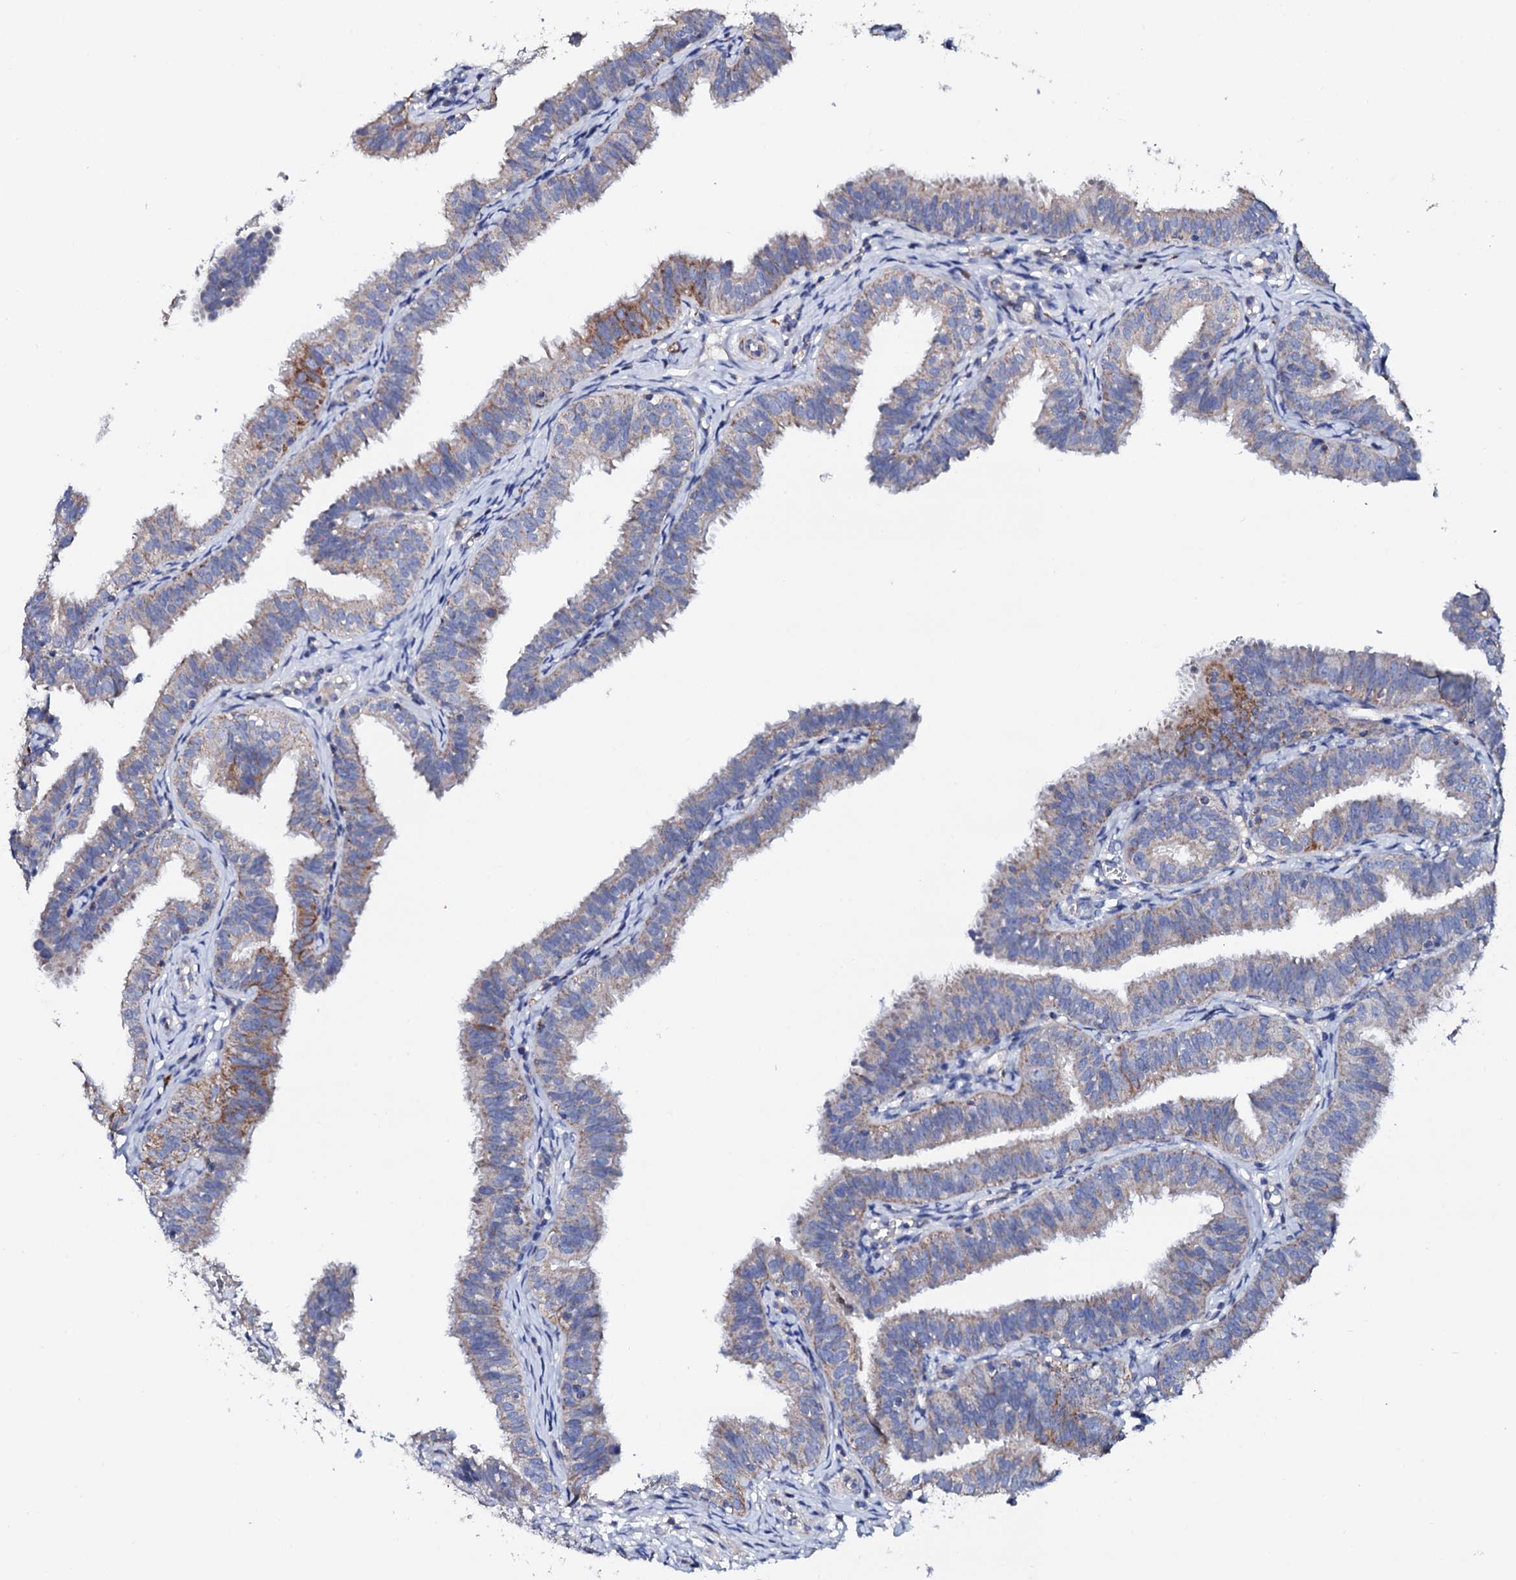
{"staining": {"intensity": "moderate", "quantity": "<25%", "location": "cytoplasmic/membranous"}, "tissue": "fallopian tube", "cell_type": "Glandular cells", "image_type": "normal", "snomed": [{"axis": "morphology", "description": "Normal tissue, NOS"}, {"axis": "topography", "description": "Fallopian tube"}], "caption": "Moderate cytoplasmic/membranous expression for a protein is appreciated in approximately <25% of glandular cells of normal fallopian tube using immunohistochemistry.", "gene": "TCAF2C", "patient": {"sex": "female", "age": 35}}